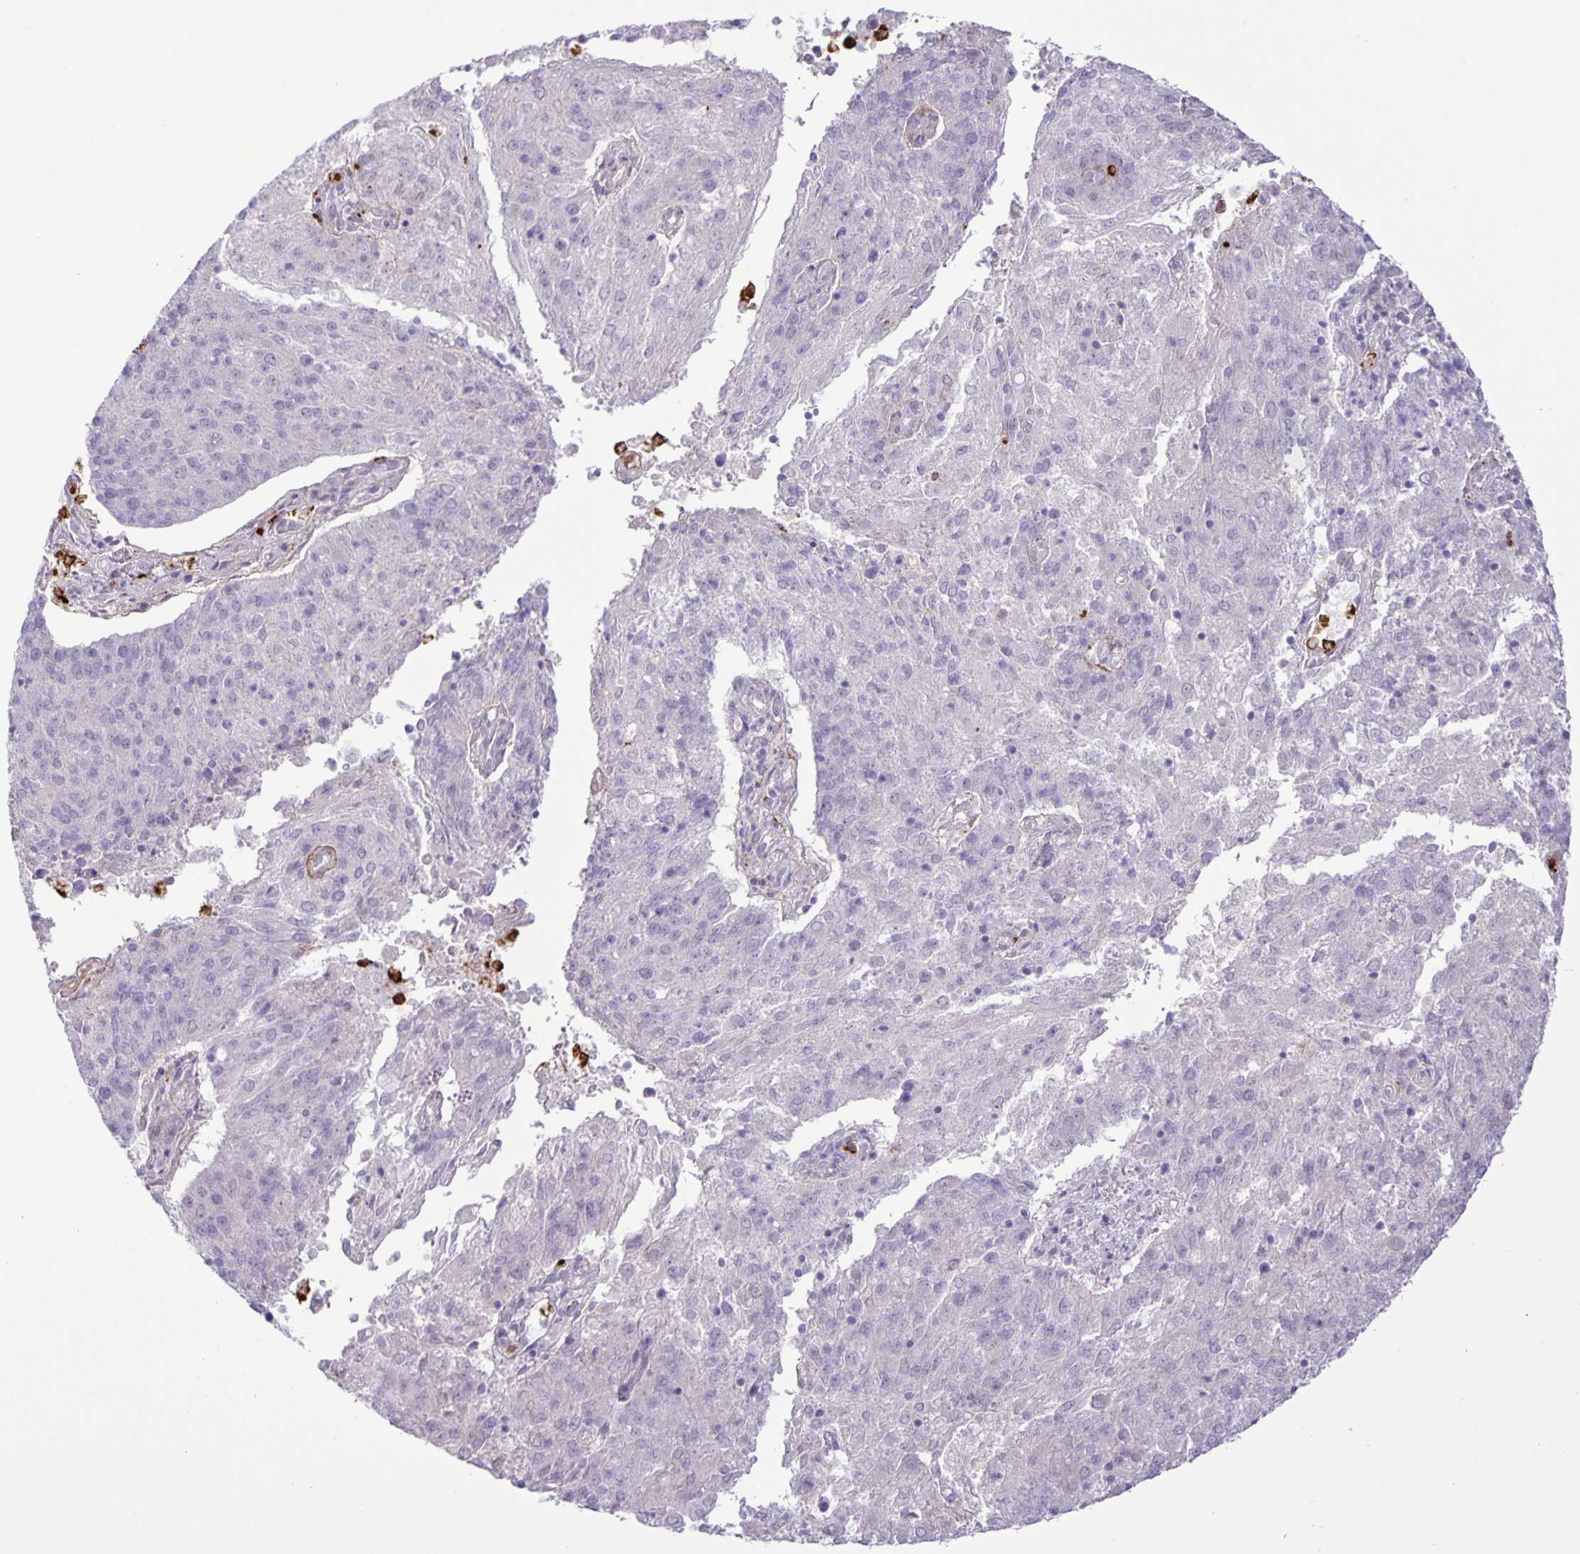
{"staining": {"intensity": "negative", "quantity": "none", "location": "none"}, "tissue": "endometrial cancer", "cell_type": "Tumor cells", "image_type": "cancer", "snomed": [{"axis": "morphology", "description": "Adenocarcinoma, NOS"}, {"axis": "topography", "description": "Endometrium"}], "caption": "DAB (3,3'-diaminobenzidine) immunohistochemical staining of human endometrial cancer reveals no significant positivity in tumor cells. (DAB (3,3'-diaminobenzidine) immunohistochemistry with hematoxylin counter stain).", "gene": "ADCK1", "patient": {"sex": "female", "age": 82}}